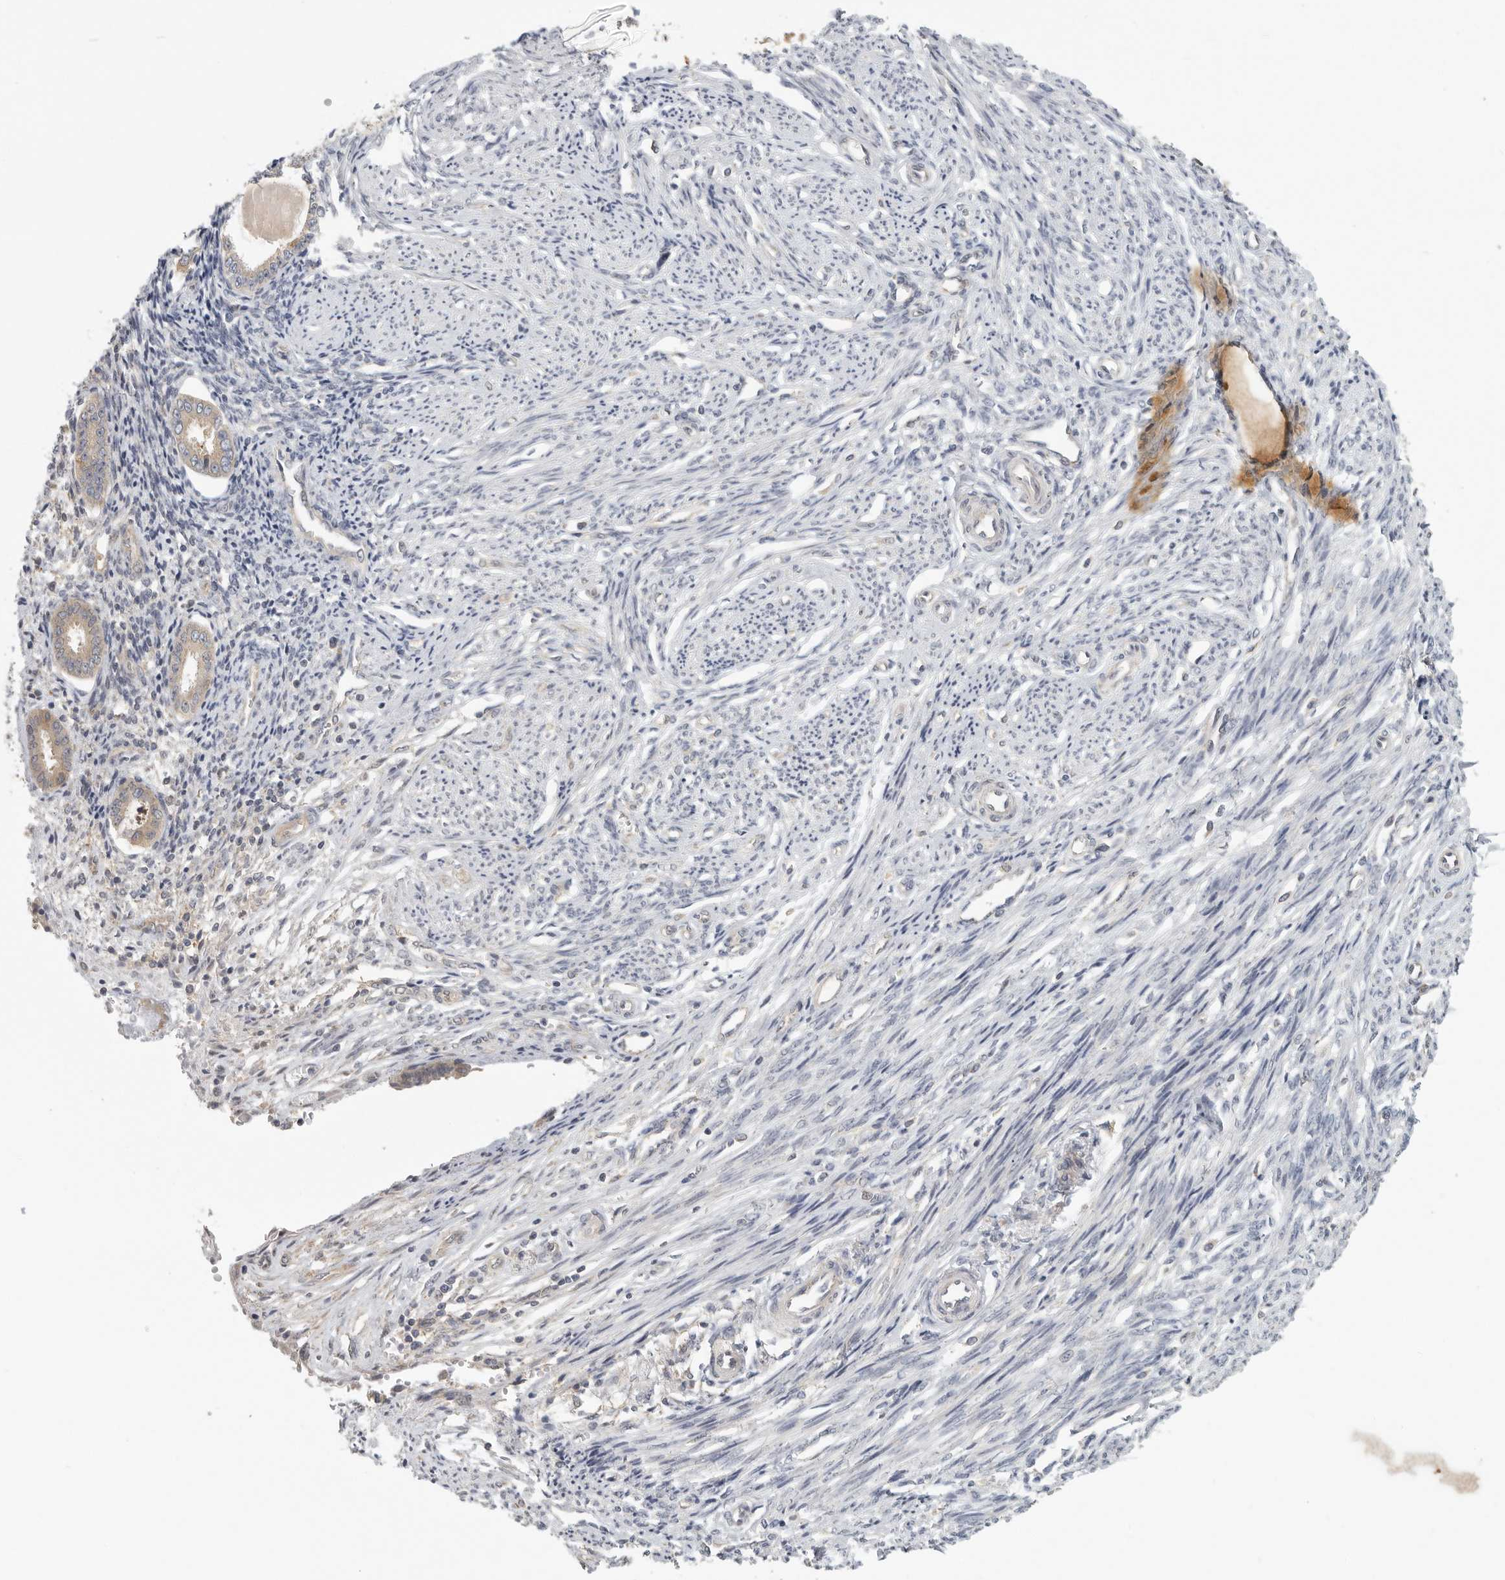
{"staining": {"intensity": "negative", "quantity": "none", "location": "none"}, "tissue": "endometrium", "cell_type": "Cells in endometrial stroma", "image_type": "normal", "snomed": [{"axis": "morphology", "description": "Normal tissue, NOS"}, {"axis": "topography", "description": "Endometrium"}], "caption": "A photomicrograph of endometrium stained for a protein exhibits no brown staining in cells in endometrial stroma. The staining is performed using DAB brown chromogen with nuclei counter-stained in using hematoxylin.", "gene": "CCT8", "patient": {"sex": "female", "age": 56}}